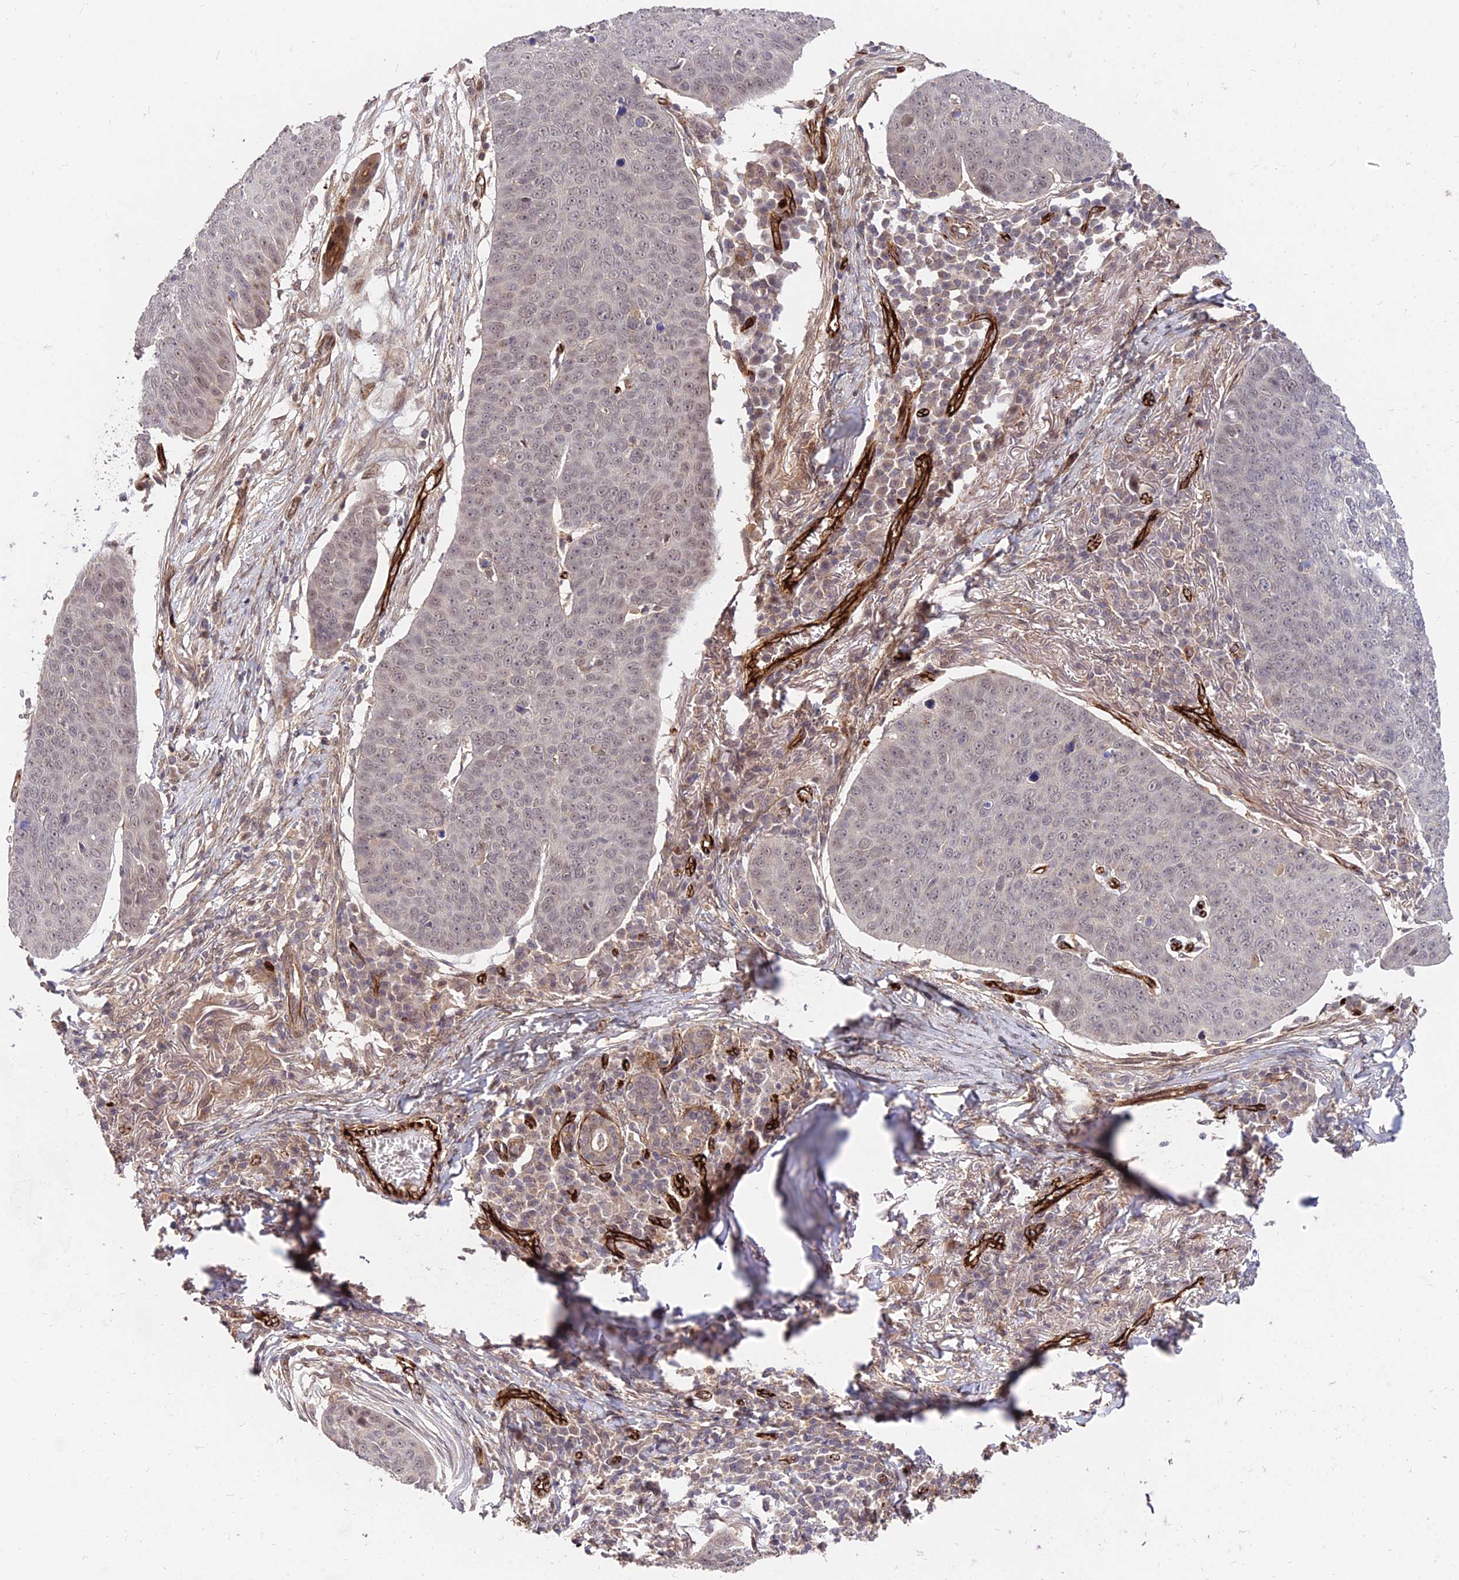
{"staining": {"intensity": "weak", "quantity": "25%-75%", "location": "nuclear"}, "tissue": "skin cancer", "cell_type": "Tumor cells", "image_type": "cancer", "snomed": [{"axis": "morphology", "description": "Squamous cell carcinoma, NOS"}, {"axis": "topography", "description": "Skin"}], "caption": "The photomicrograph reveals staining of skin cancer, revealing weak nuclear protein staining (brown color) within tumor cells.", "gene": "ZNF85", "patient": {"sex": "male", "age": 71}}